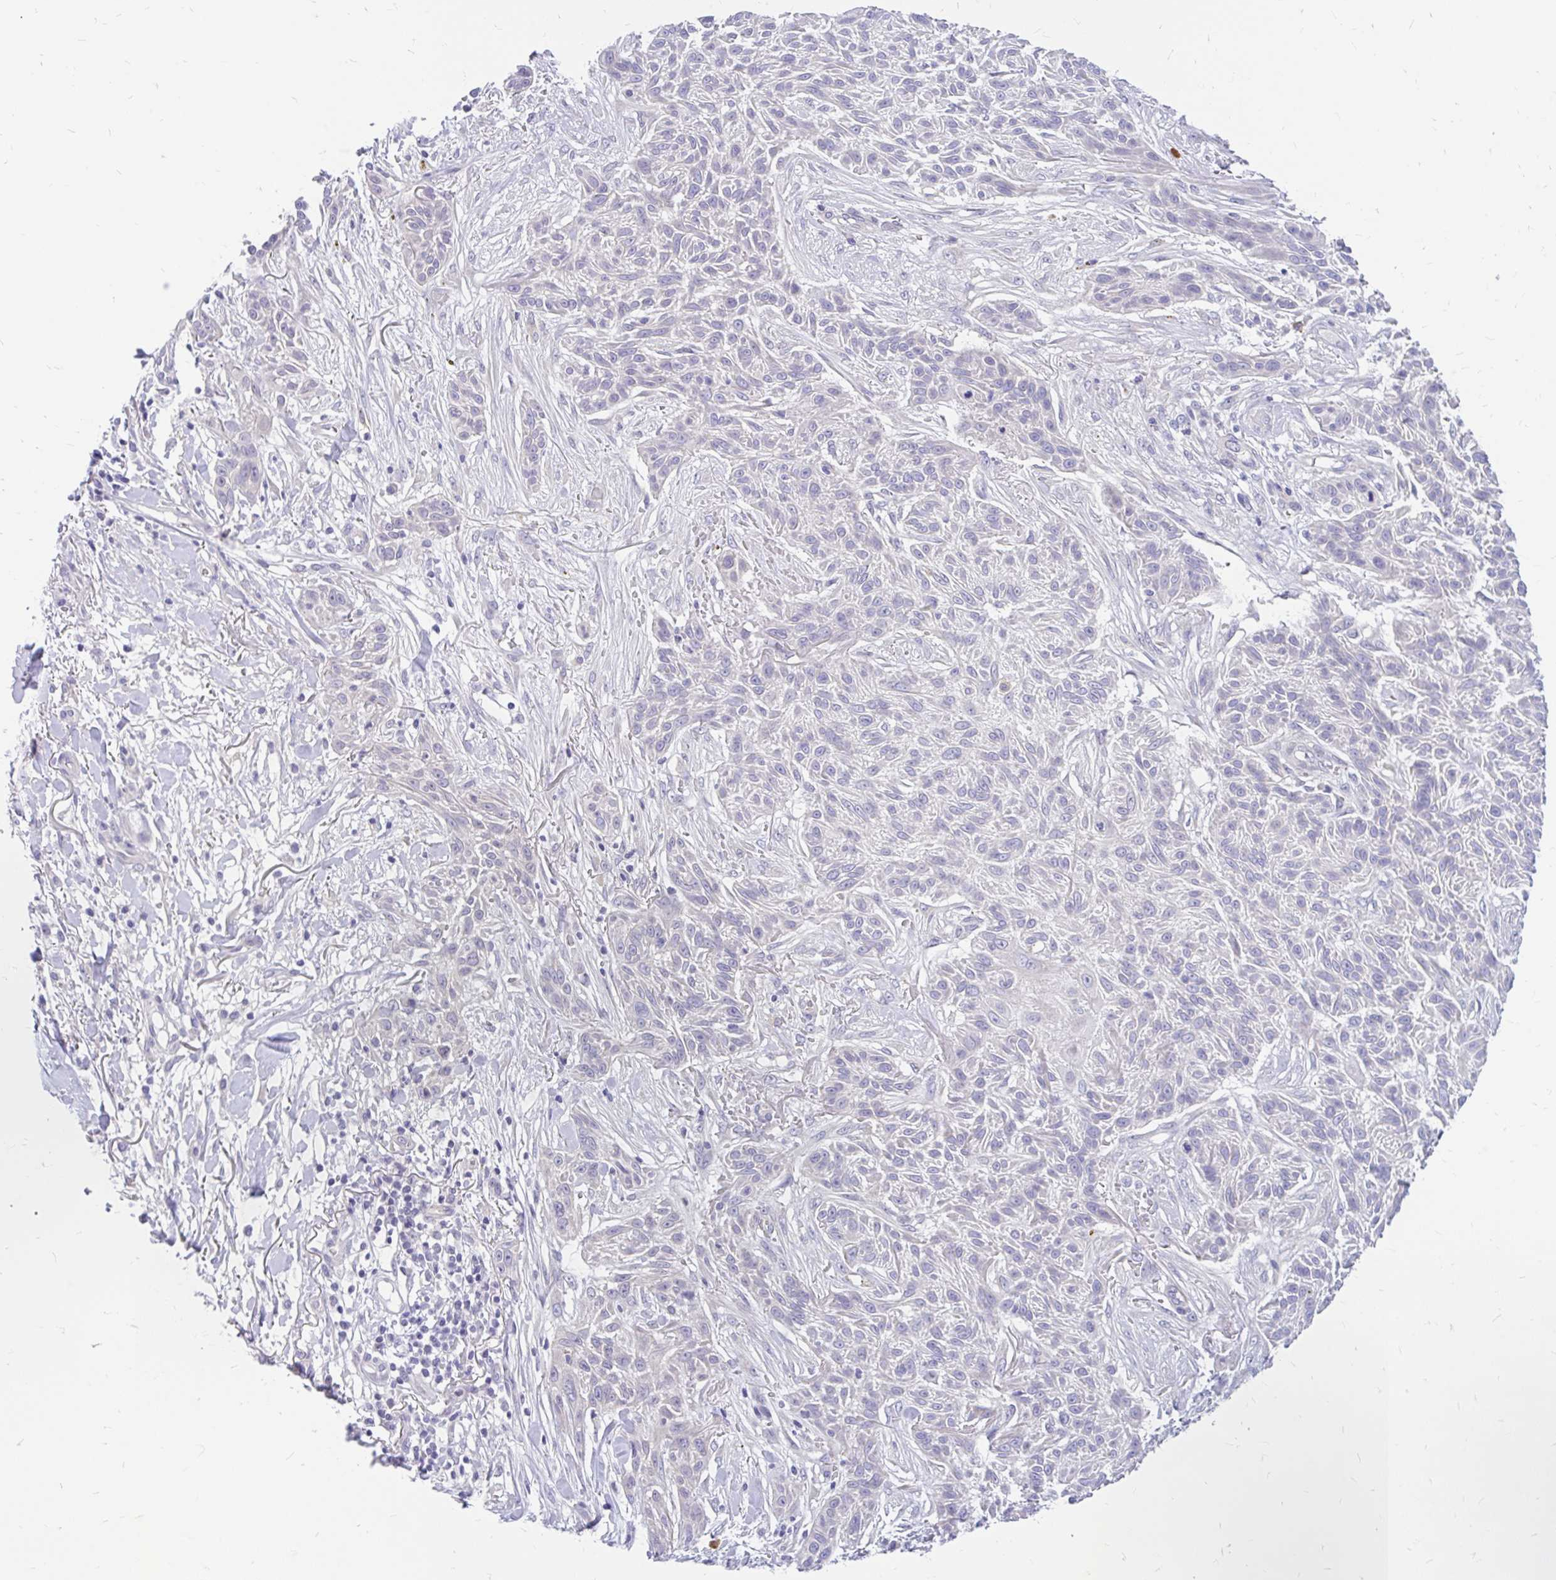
{"staining": {"intensity": "negative", "quantity": "none", "location": "none"}, "tissue": "skin cancer", "cell_type": "Tumor cells", "image_type": "cancer", "snomed": [{"axis": "morphology", "description": "Squamous cell carcinoma, NOS"}, {"axis": "topography", "description": "Skin"}], "caption": "This is an immunohistochemistry (IHC) histopathology image of human squamous cell carcinoma (skin). There is no staining in tumor cells.", "gene": "MAP1LC3A", "patient": {"sex": "male", "age": 86}}